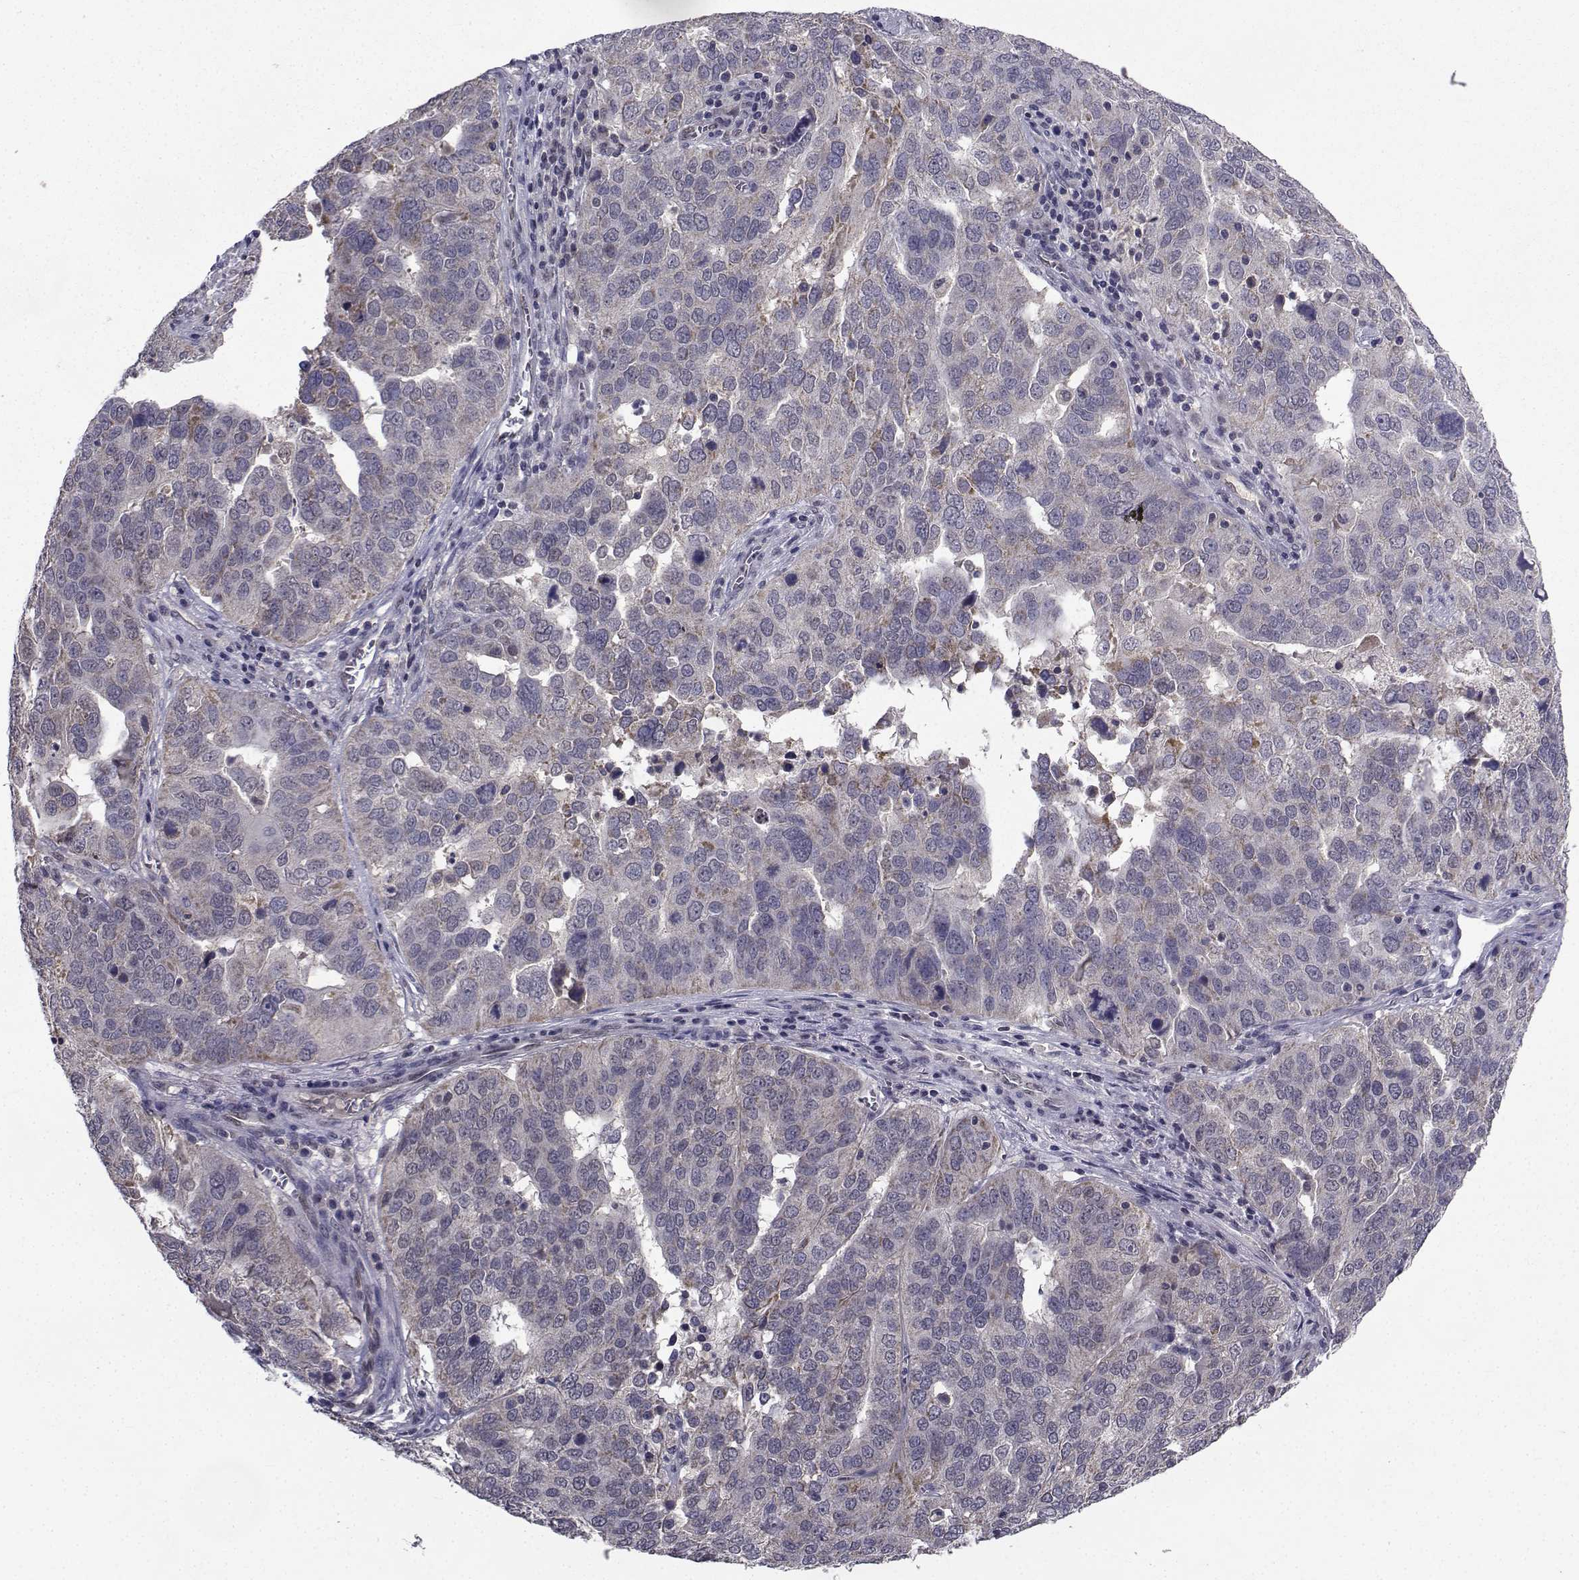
{"staining": {"intensity": "negative", "quantity": "none", "location": "none"}, "tissue": "ovarian cancer", "cell_type": "Tumor cells", "image_type": "cancer", "snomed": [{"axis": "morphology", "description": "Carcinoma, endometroid"}, {"axis": "topography", "description": "Soft tissue"}, {"axis": "topography", "description": "Ovary"}], "caption": "High magnification brightfield microscopy of ovarian cancer (endometroid carcinoma) stained with DAB (brown) and counterstained with hematoxylin (blue): tumor cells show no significant staining.", "gene": "CYP2S1", "patient": {"sex": "female", "age": 52}}